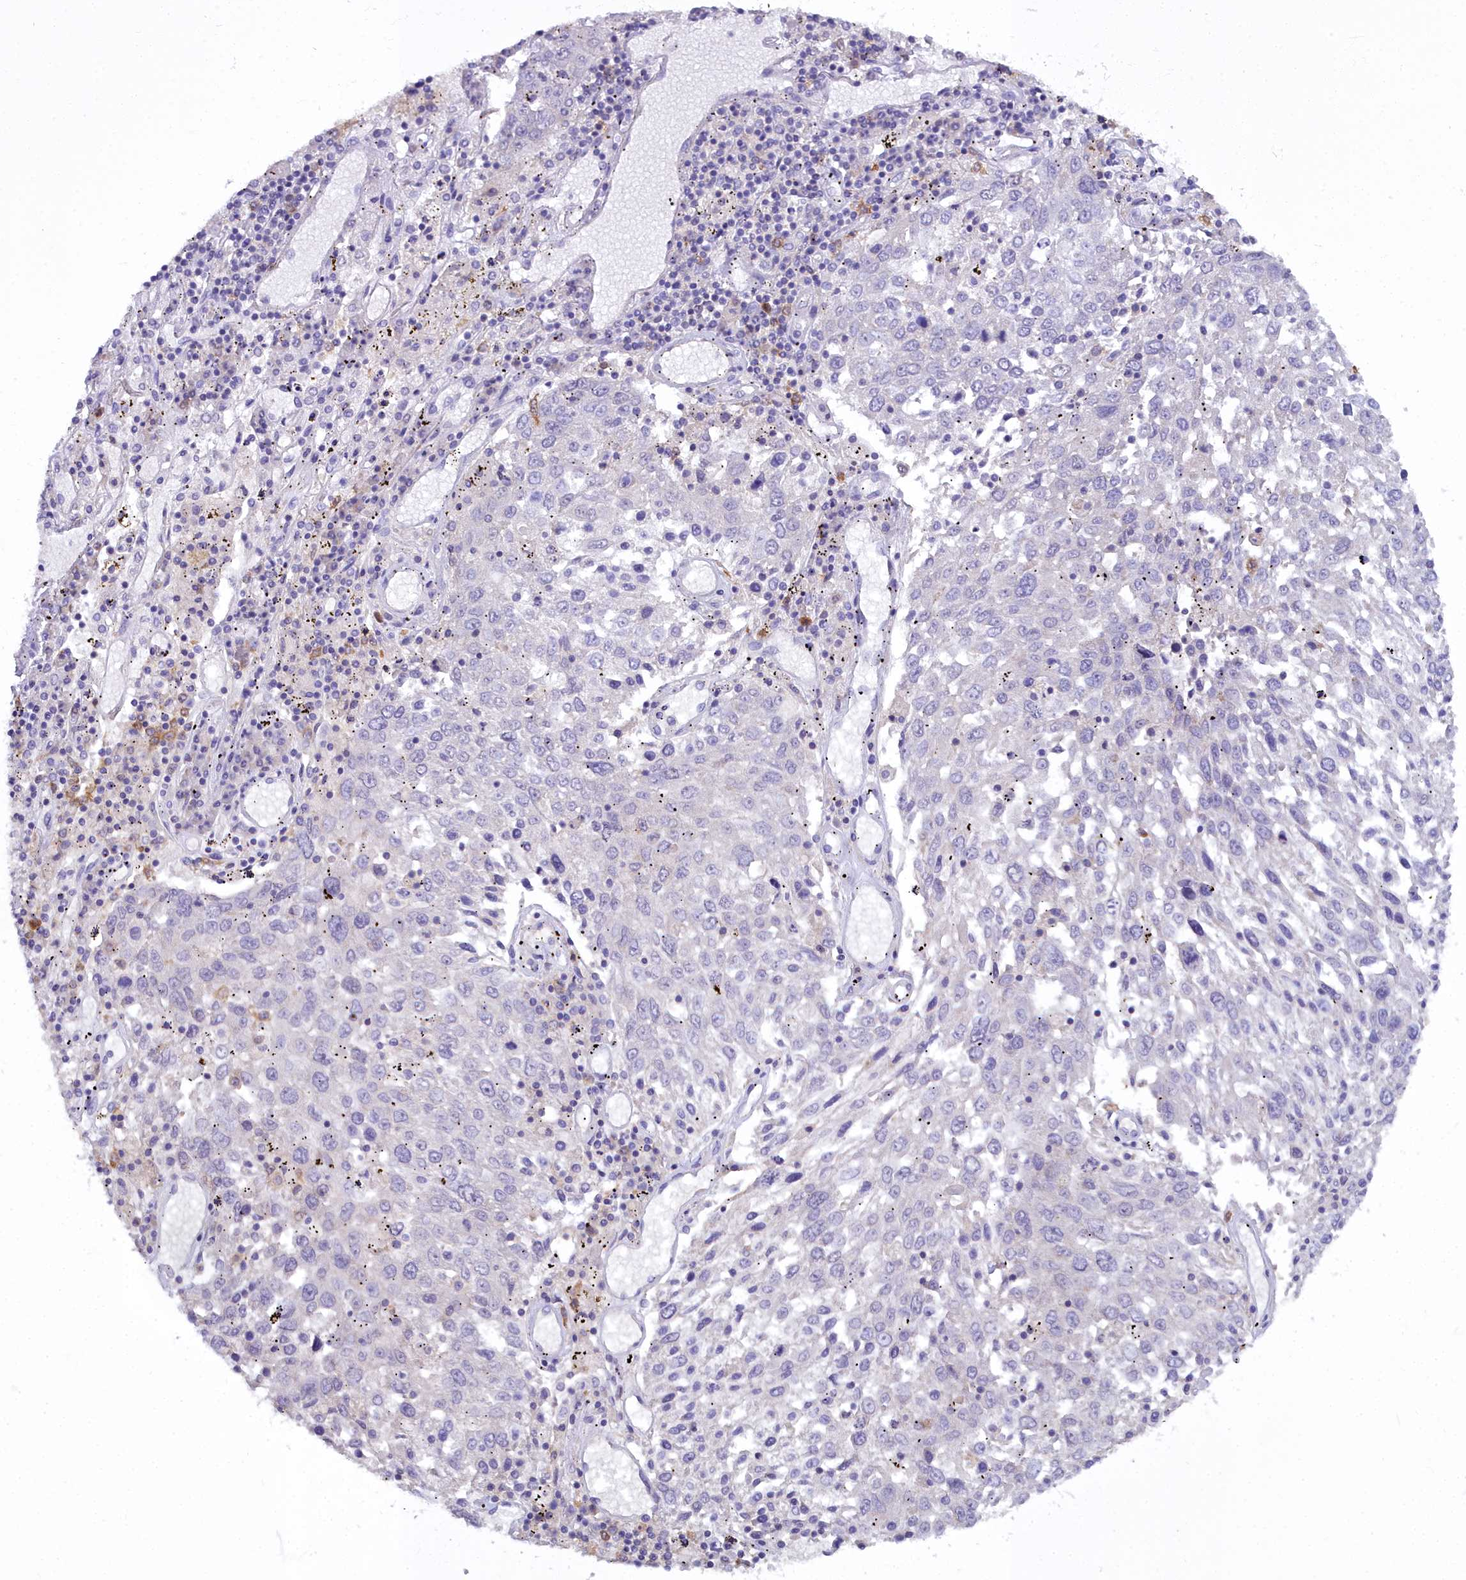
{"staining": {"intensity": "negative", "quantity": "none", "location": "none"}, "tissue": "lung cancer", "cell_type": "Tumor cells", "image_type": "cancer", "snomed": [{"axis": "morphology", "description": "Squamous cell carcinoma, NOS"}, {"axis": "topography", "description": "Lung"}], "caption": "Immunohistochemistry image of neoplastic tissue: human squamous cell carcinoma (lung) stained with DAB reveals no significant protein staining in tumor cells.", "gene": "BLNK", "patient": {"sex": "male", "age": 65}}